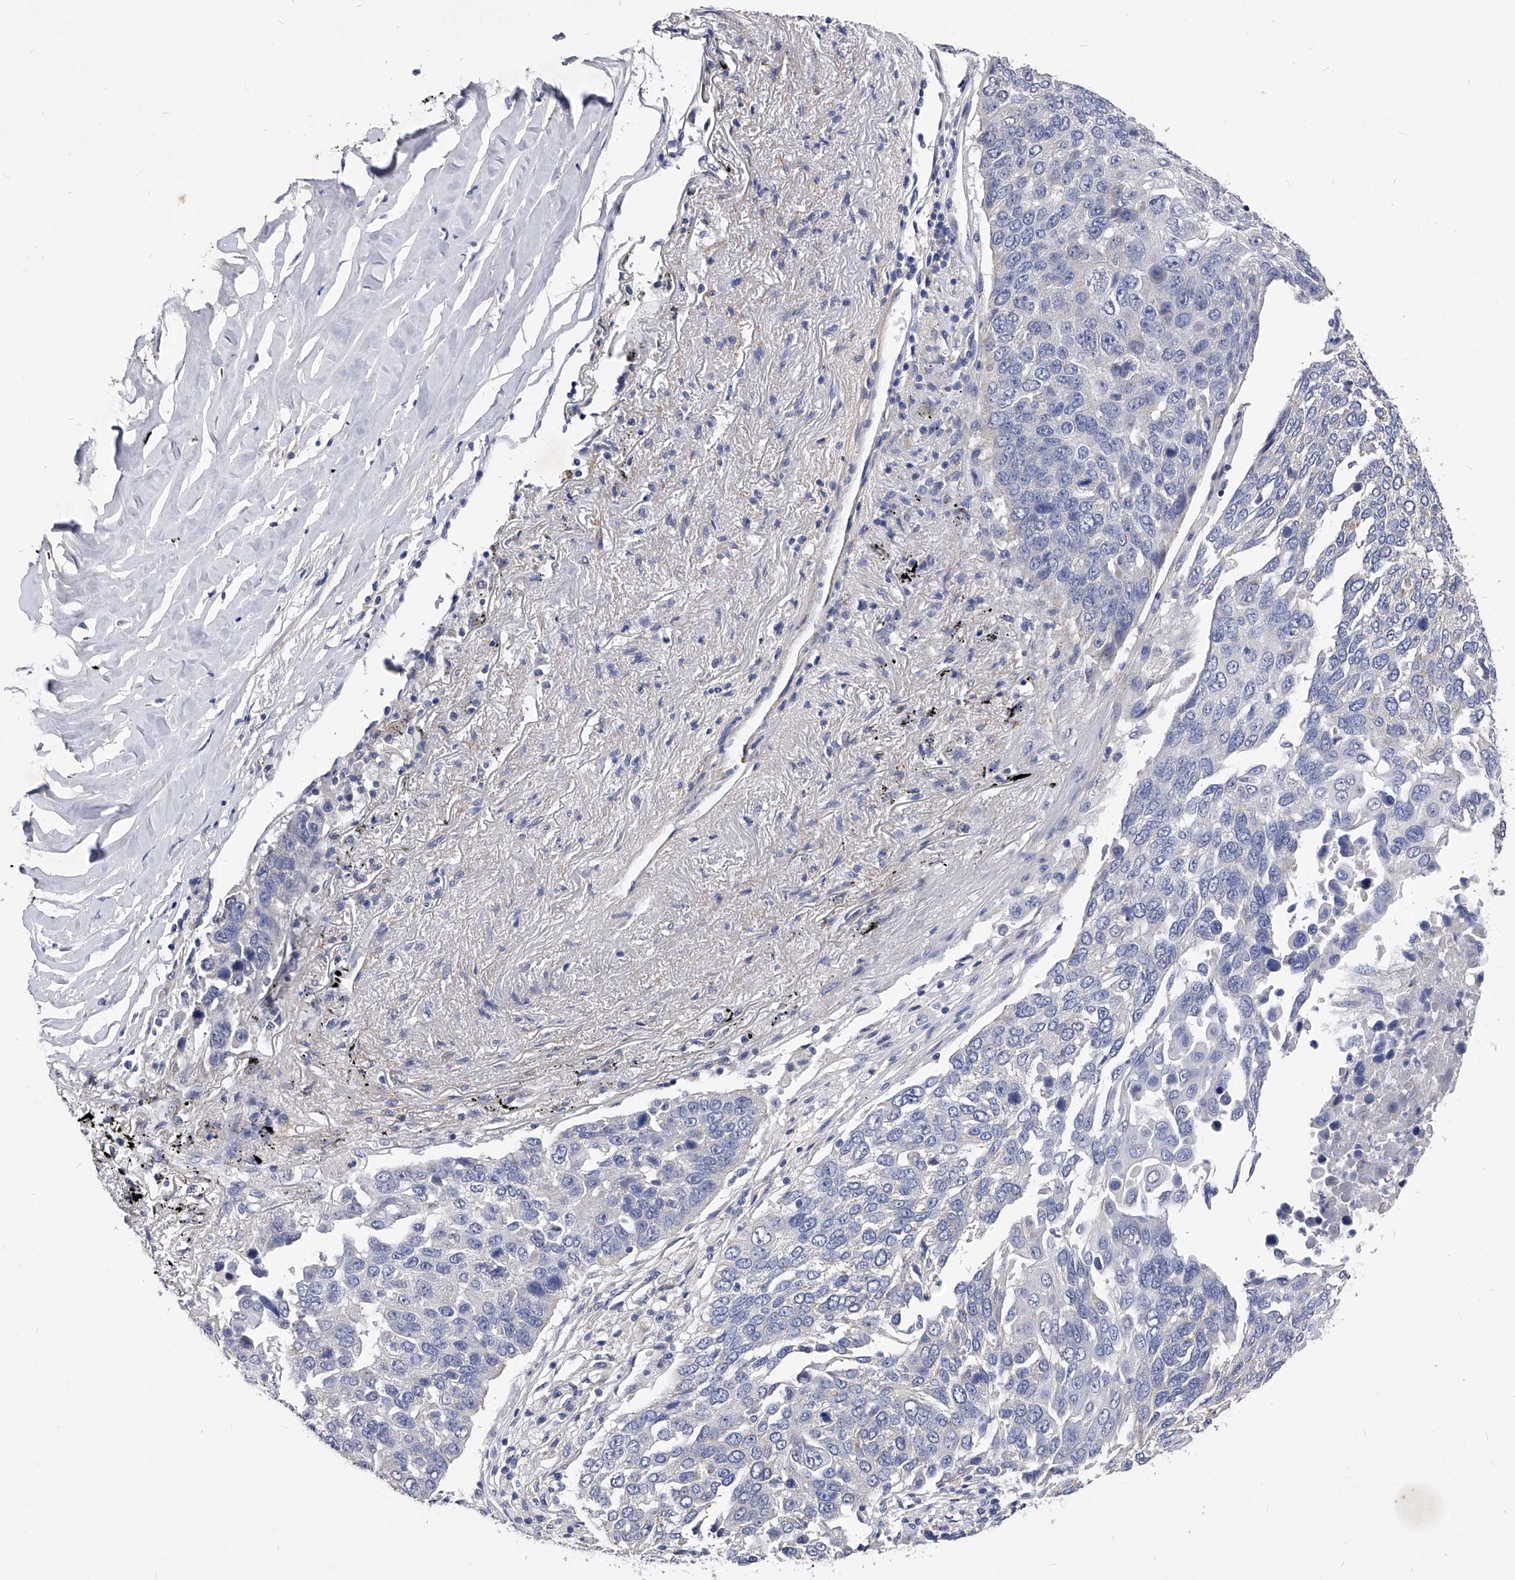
{"staining": {"intensity": "negative", "quantity": "none", "location": "none"}, "tissue": "lung cancer", "cell_type": "Tumor cells", "image_type": "cancer", "snomed": [{"axis": "morphology", "description": "Squamous cell carcinoma, NOS"}, {"axis": "topography", "description": "Lung"}], "caption": "The micrograph shows no significant staining in tumor cells of lung squamous cell carcinoma.", "gene": "ZNF529", "patient": {"sex": "male", "age": 66}}